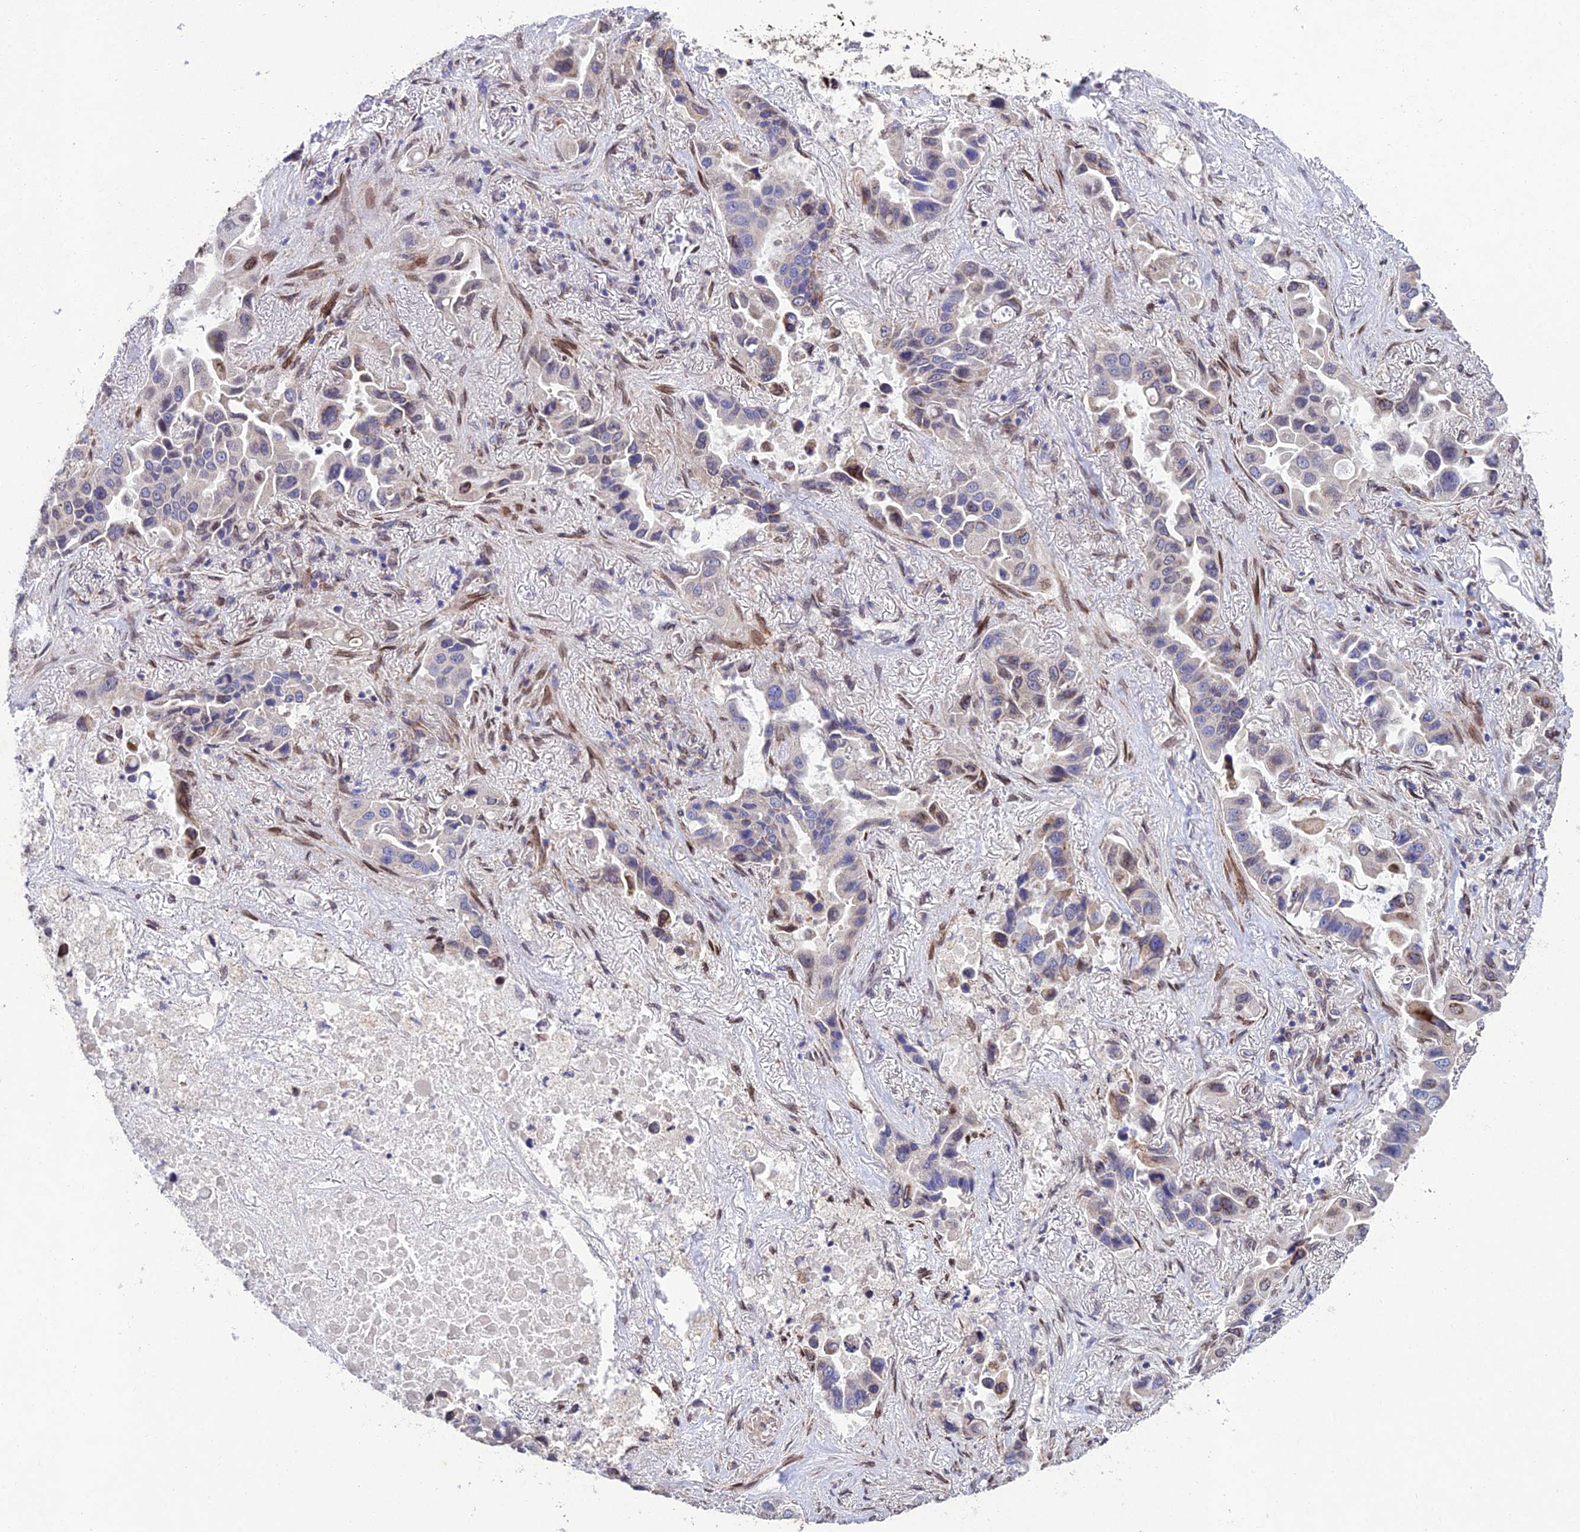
{"staining": {"intensity": "negative", "quantity": "none", "location": "none"}, "tissue": "lung cancer", "cell_type": "Tumor cells", "image_type": "cancer", "snomed": [{"axis": "morphology", "description": "Adenocarcinoma, NOS"}, {"axis": "topography", "description": "Lung"}], "caption": "Lung cancer (adenocarcinoma) stained for a protein using immunohistochemistry exhibits no positivity tumor cells.", "gene": "MGAT2", "patient": {"sex": "male", "age": 64}}